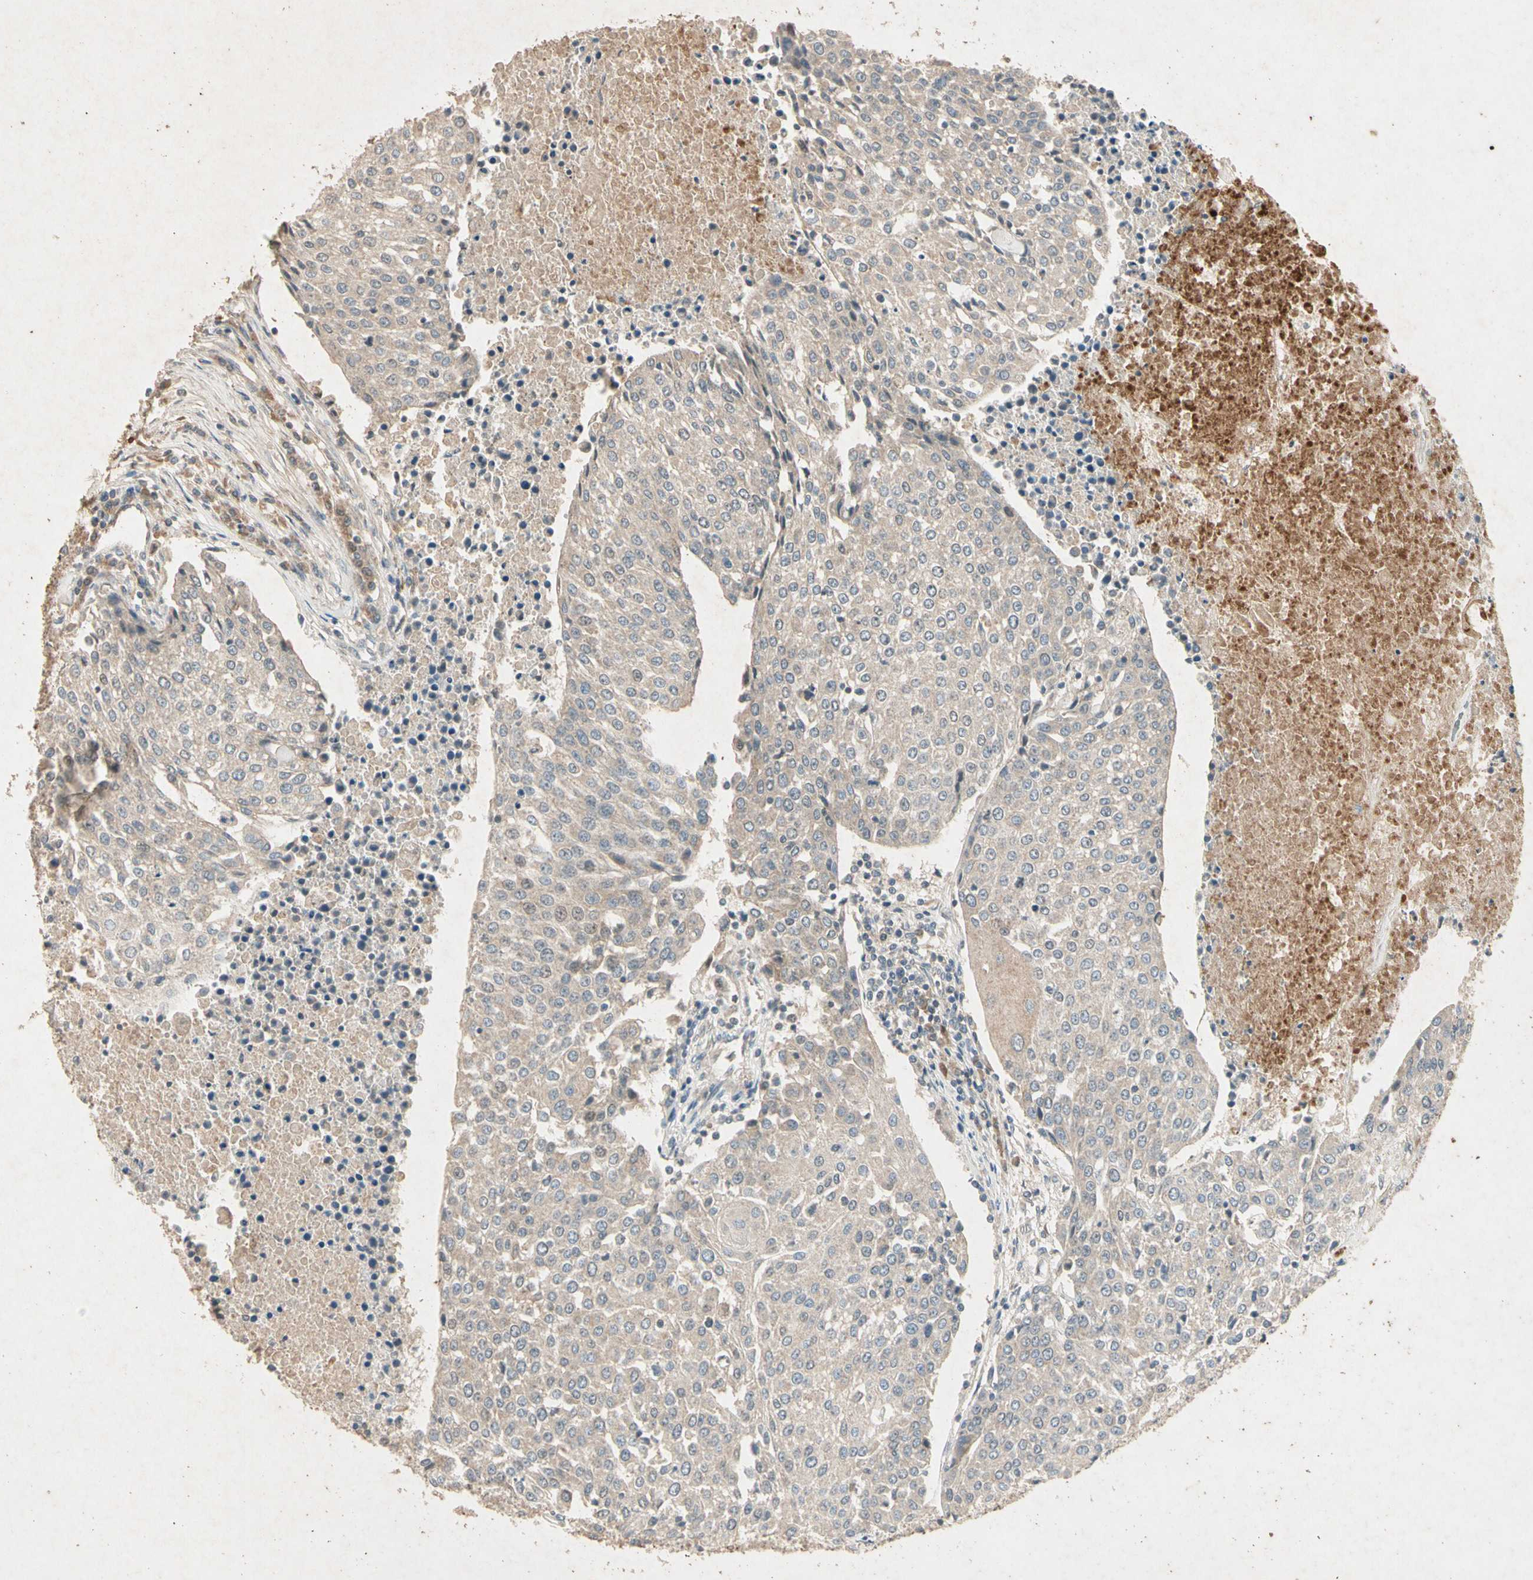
{"staining": {"intensity": "weak", "quantity": "25%-75%", "location": "cytoplasmic/membranous"}, "tissue": "urothelial cancer", "cell_type": "Tumor cells", "image_type": "cancer", "snomed": [{"axis": "morphology", "description": "Urothelial carcinoma, High grade"}, {"axis": "topography", "description": "Urinary bladder"}], "caption": "Weak cytoplasmic/membranous staining is identified in about 25%-75% of tumor cells in high-grade urothelial carcinoma.", "gene": "GPLD1", "patient": {"sex": "female", "age": 85}}